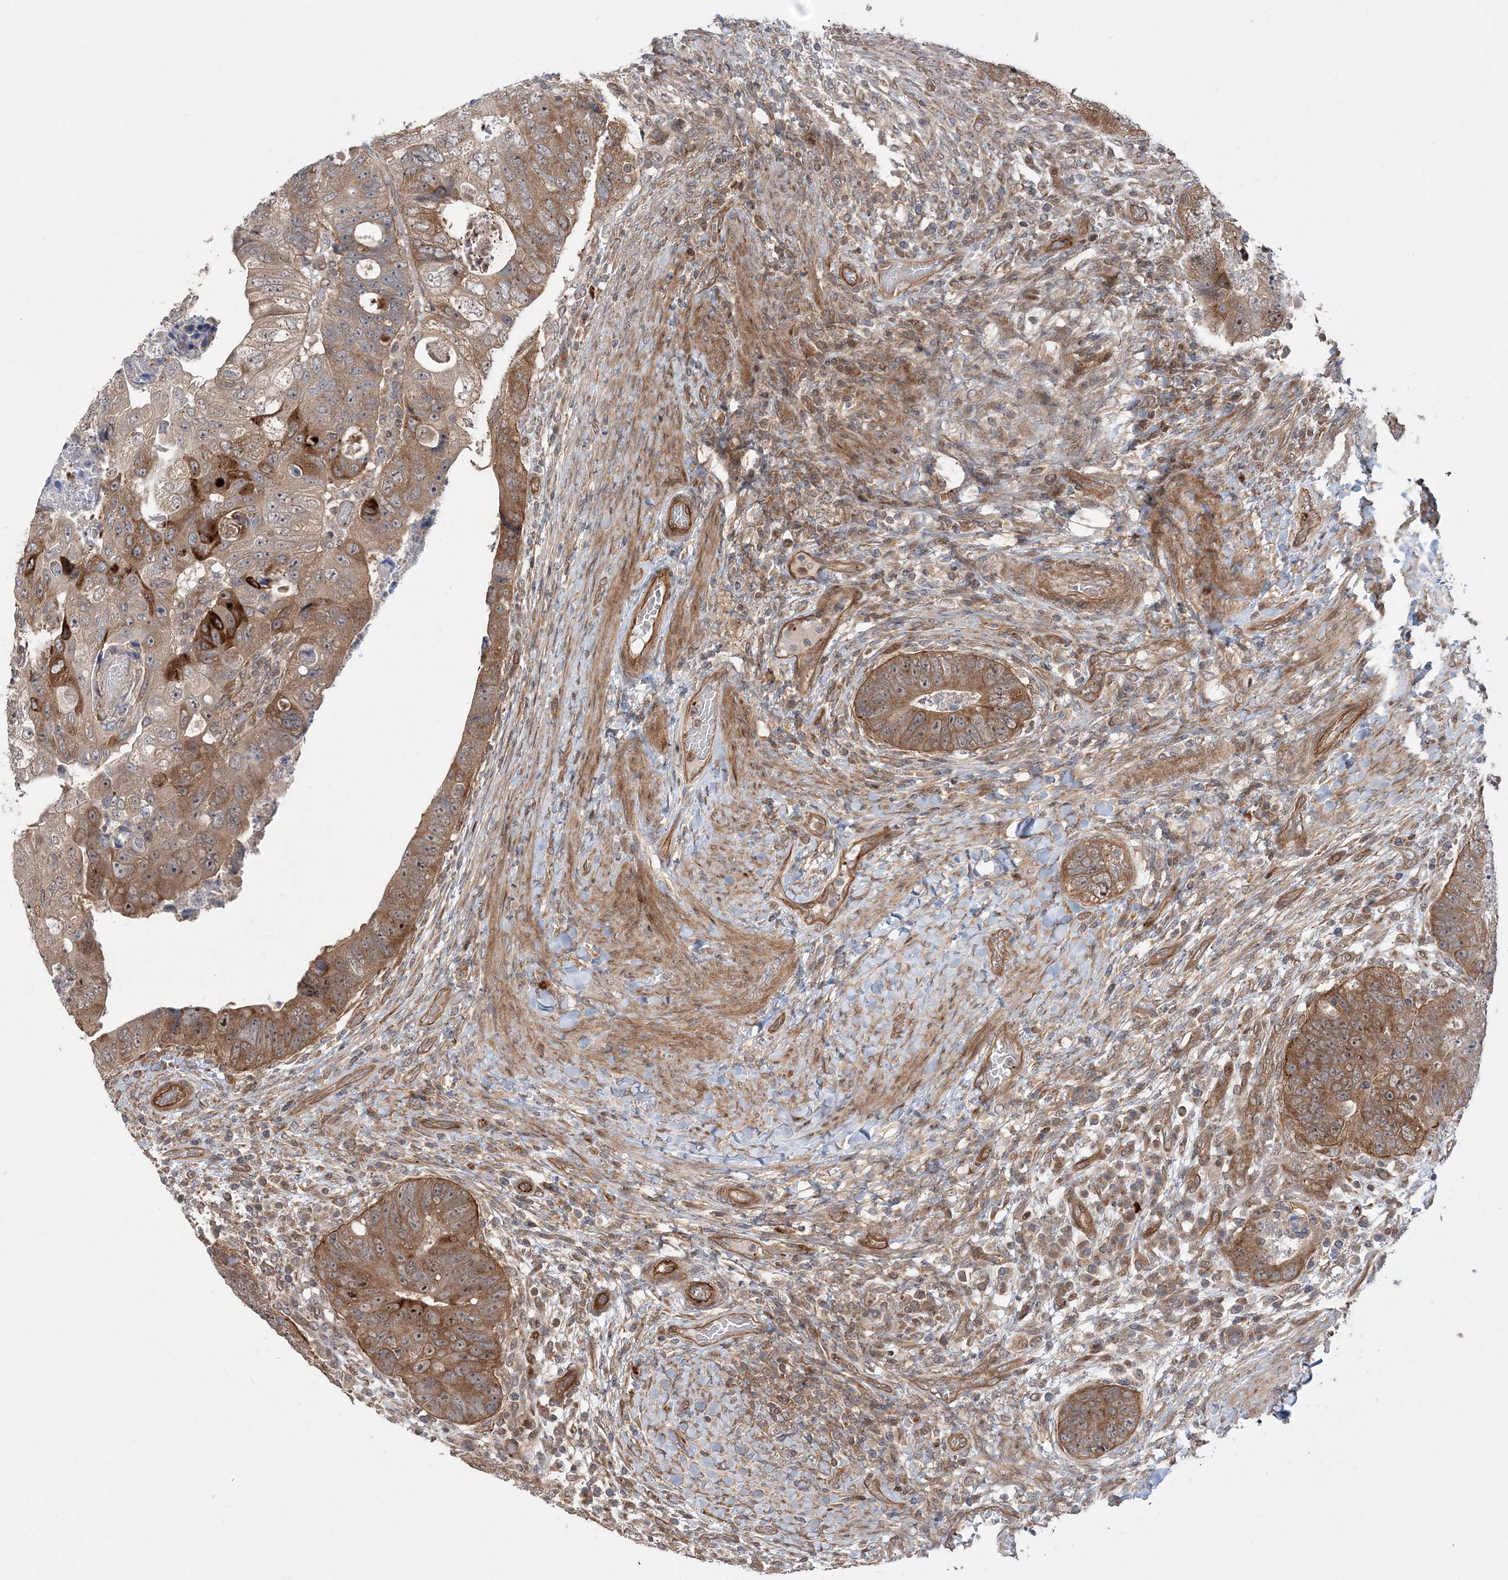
{"staining": {"intensity": "moderate", "quantity": ">75%", "location": "cytoplasmic/membranous"}, "tissue": "colorectal cancer", "cell_type": "Tumor cells", "image_type": "cancer", "snomed": [{"axis": "morphology", "description": "Adenocarcinoma, NOS"}, {"axis": "topography", "description": "Rectum"}], "caption": "Moderate cytoplasmic/membranous protein staining is identified in about >75% of tumor cells in colorectal cancer.", "gene": "GEMIN5", "patient": {"sex": "male", "age": 59}}